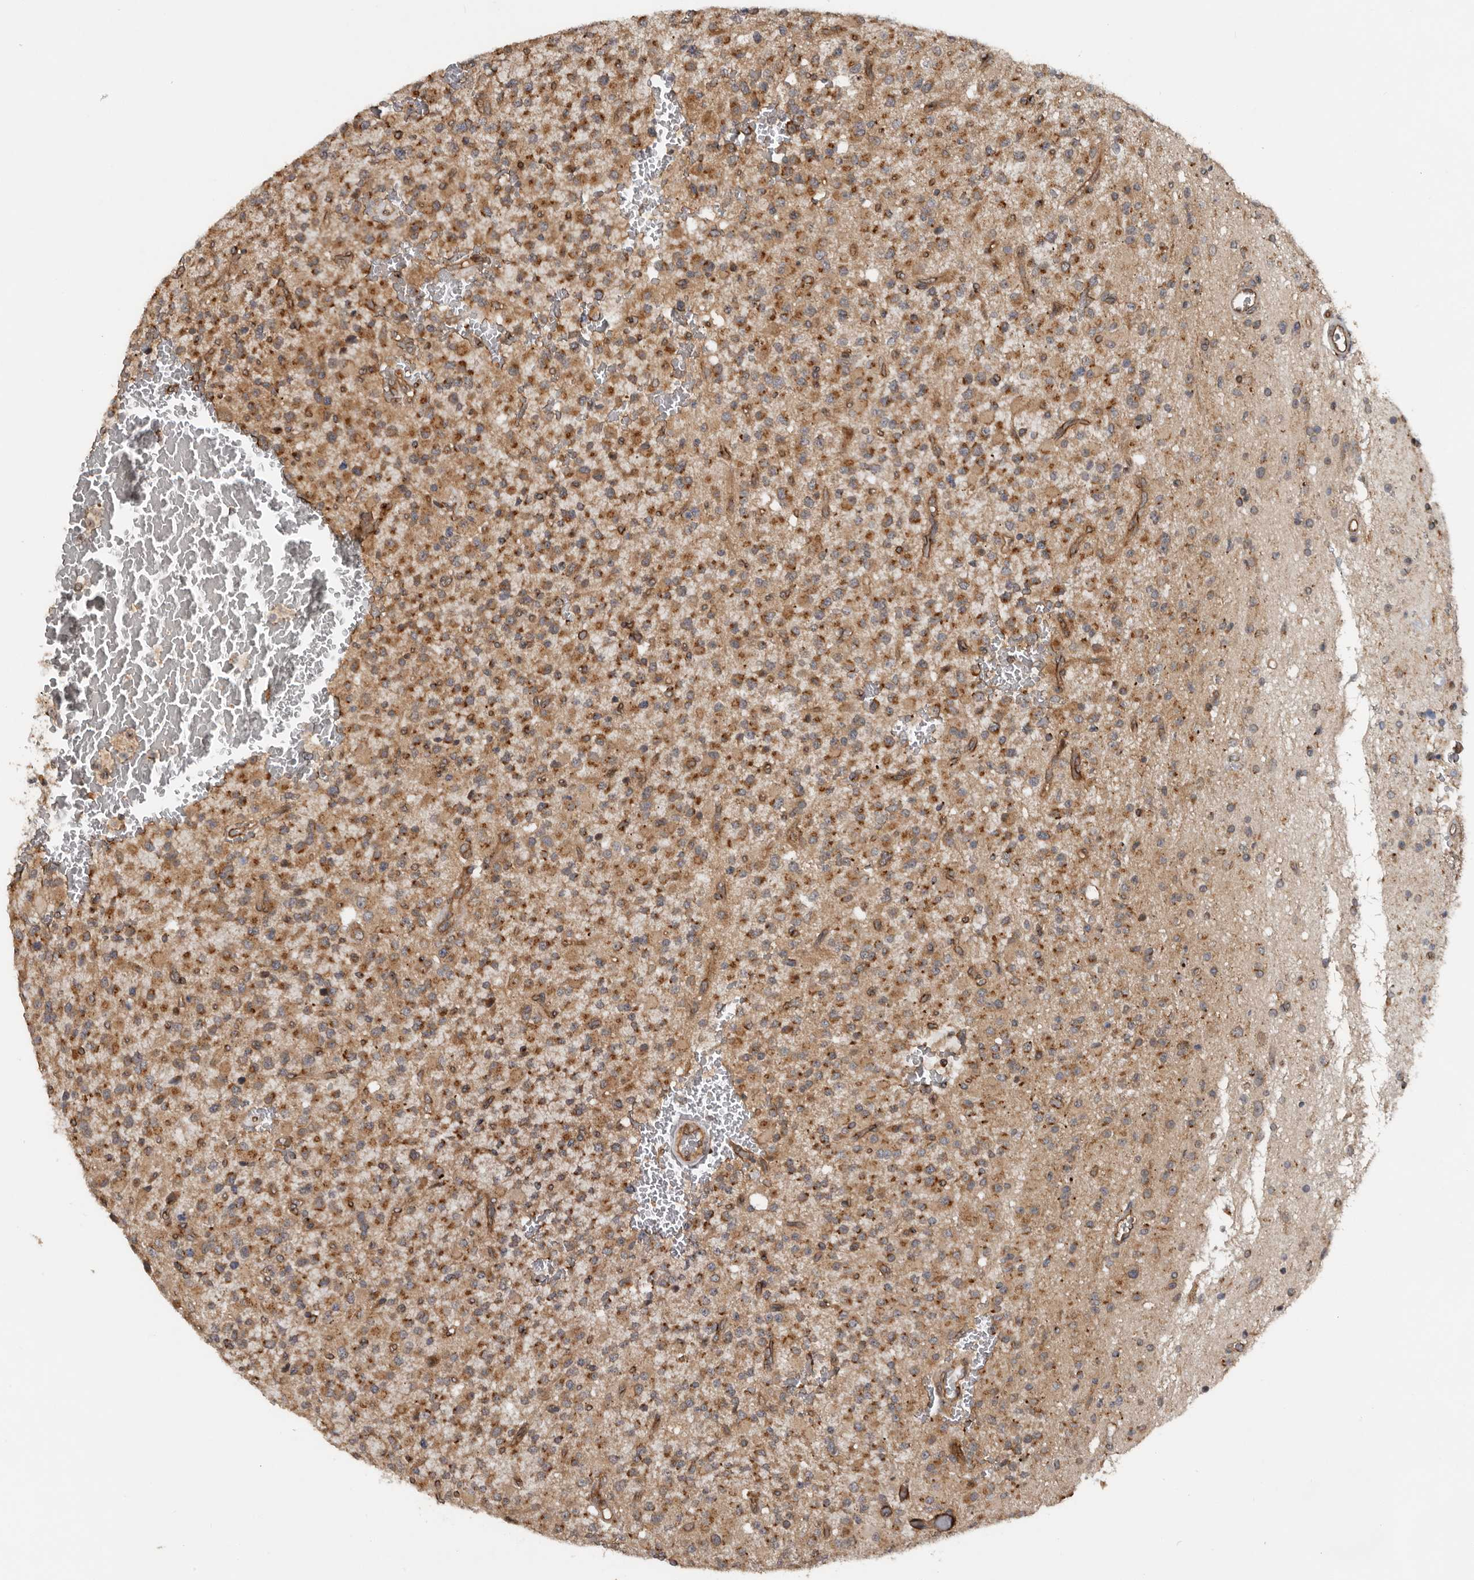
{"staining": {"intensity": "moderate", "quantity": ">75%", "location": "cytoplasmic/membranous"}, "tissue": "glioma", "cell_type": "Tumor cells", "image_type": "cancer", "snomed": [{"axis": "morphology", "description": "Glioma, malignant, High grade"}, {"axis": "topography", "description": "Brain"}], "caption": "Immunohistochemistry (IHC) image of human glioma stained for a protein (brown), which displays medium levels of moderate cytoplasmic/membranous expression in approximately >75% of tumor cells.", "gene": "CCDC190", "patient": {"sex": "male", "age": 34}}